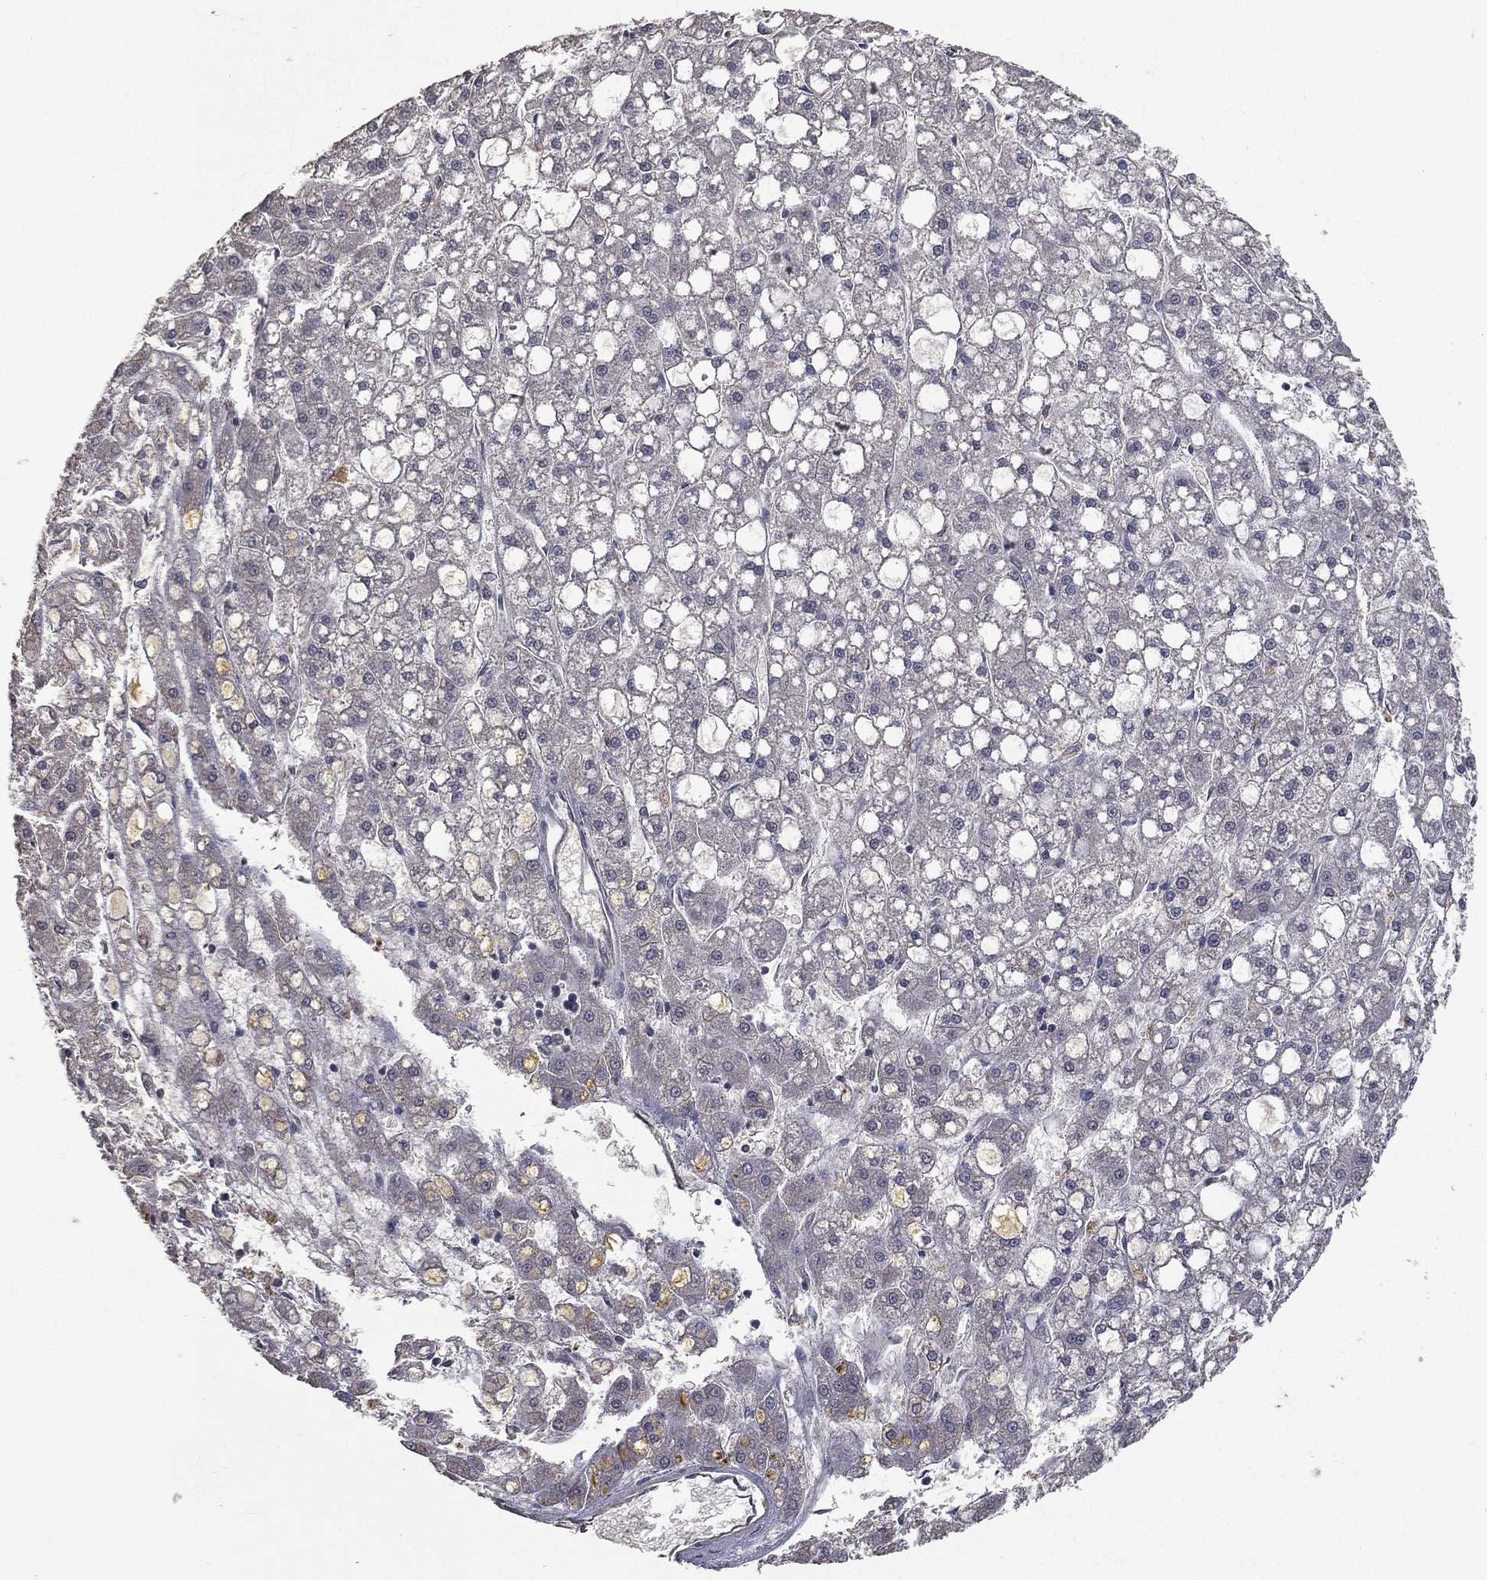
{"staining": {"intensity": "negative", "quantity": "none", "location": "none"}, "tissue": "liver cancer", "cell_type": "Tumor cells", "image_type": "cancer", "snomed": [{"axis": "morphology", "description": "Carcinoma, Hepatocellular, NOS"}, {"axis": "topography", "description": "Liver"}], "caption": "Tumor cells are negative for protein expression in human liver cancer (hepatocellular carcinoma).", "gene": "SNAP25", "patient": {"sex": "male", "age": 67}}